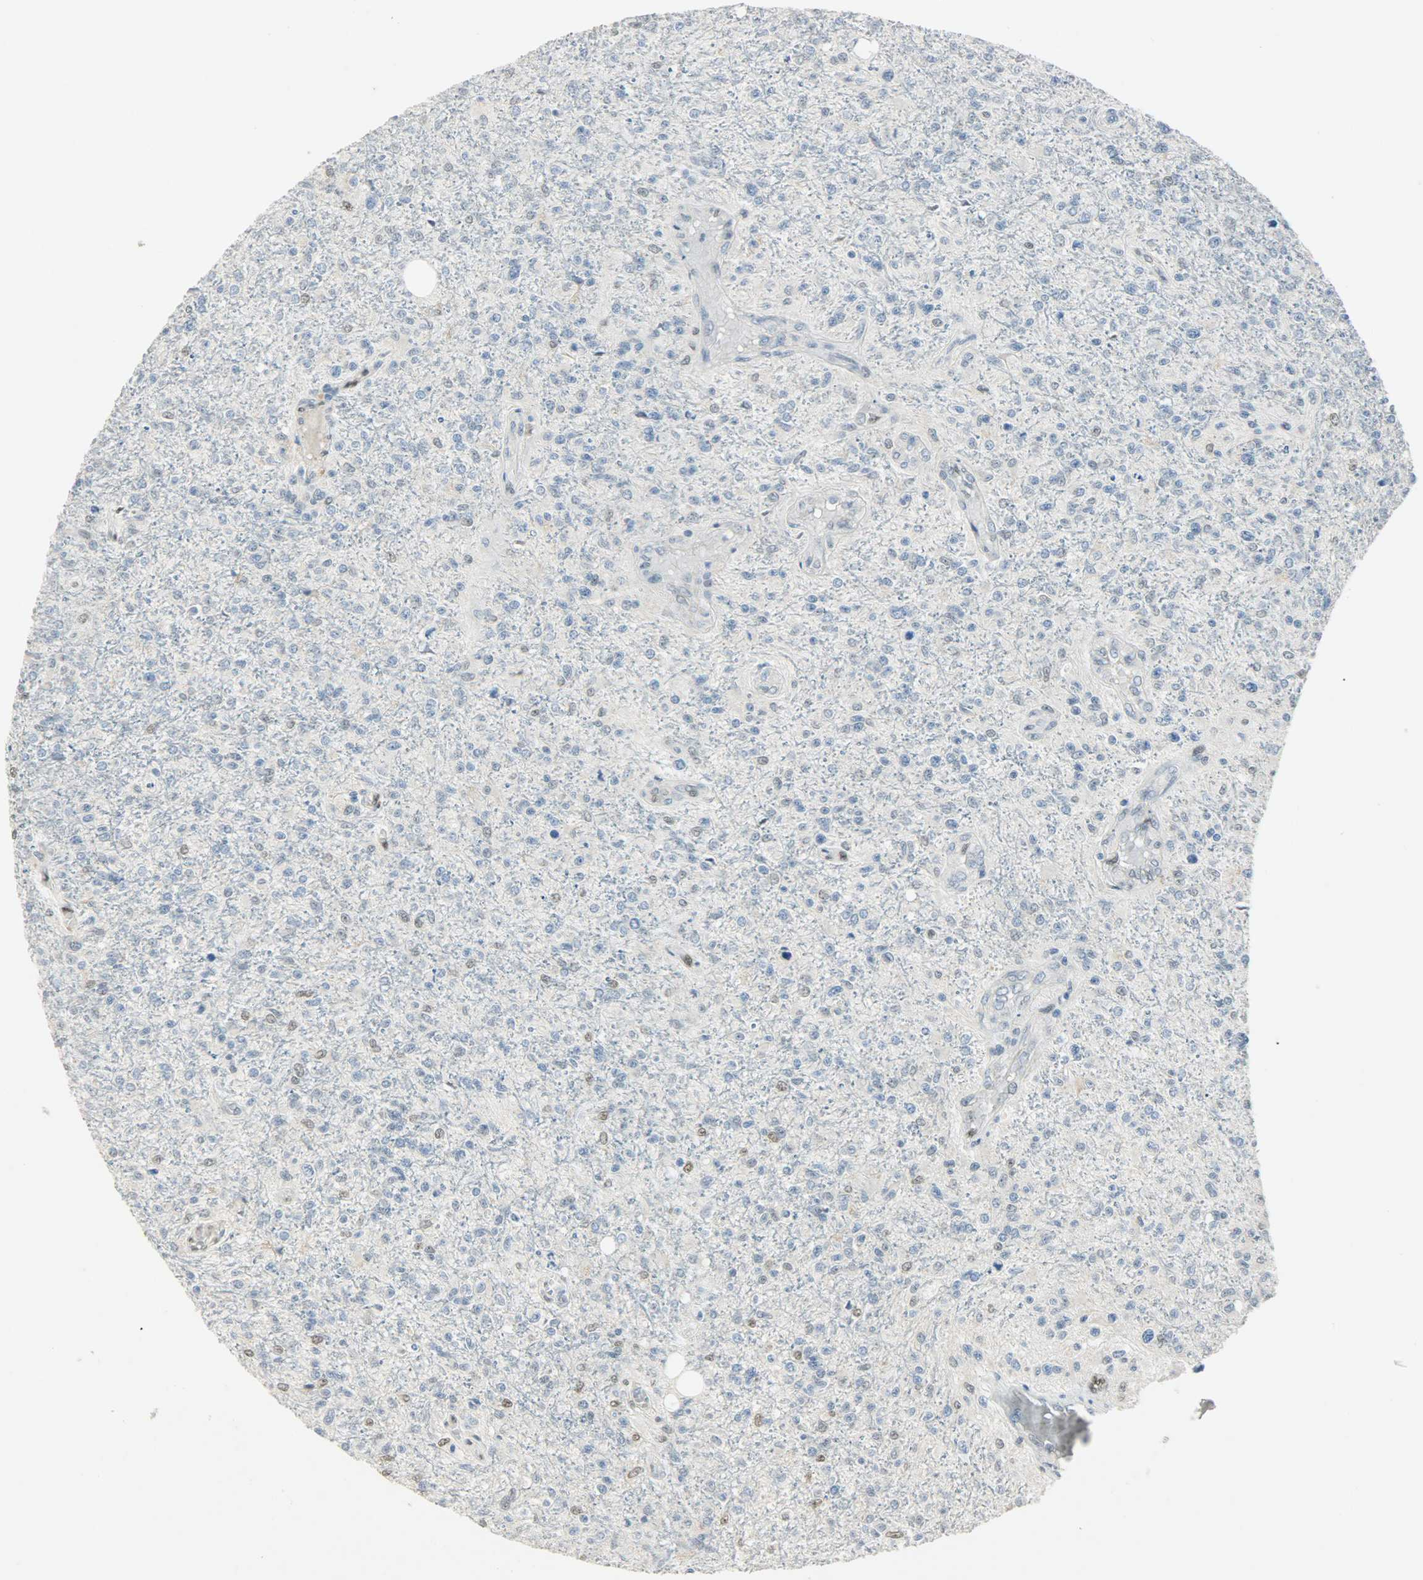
{"staining": {"intensity": "weak", "quantity": "<25%", "location": "nuclear"}, "tissue": "glioma", "cell_type": "Tumor cells", "image_type": "cancer", "snomed": [{"axis": "morphology", "description": "Glioma, malignant, High grade"}, {"axis": "topography", "description": "Cerebral cortex"}], "caption": "The immunohistochemistry image has no significant staining in tumor cells of malignant glioma (high-grade) tissue.", "gene": "PPARG", "patient": {"sex": "male", "age": 76}}